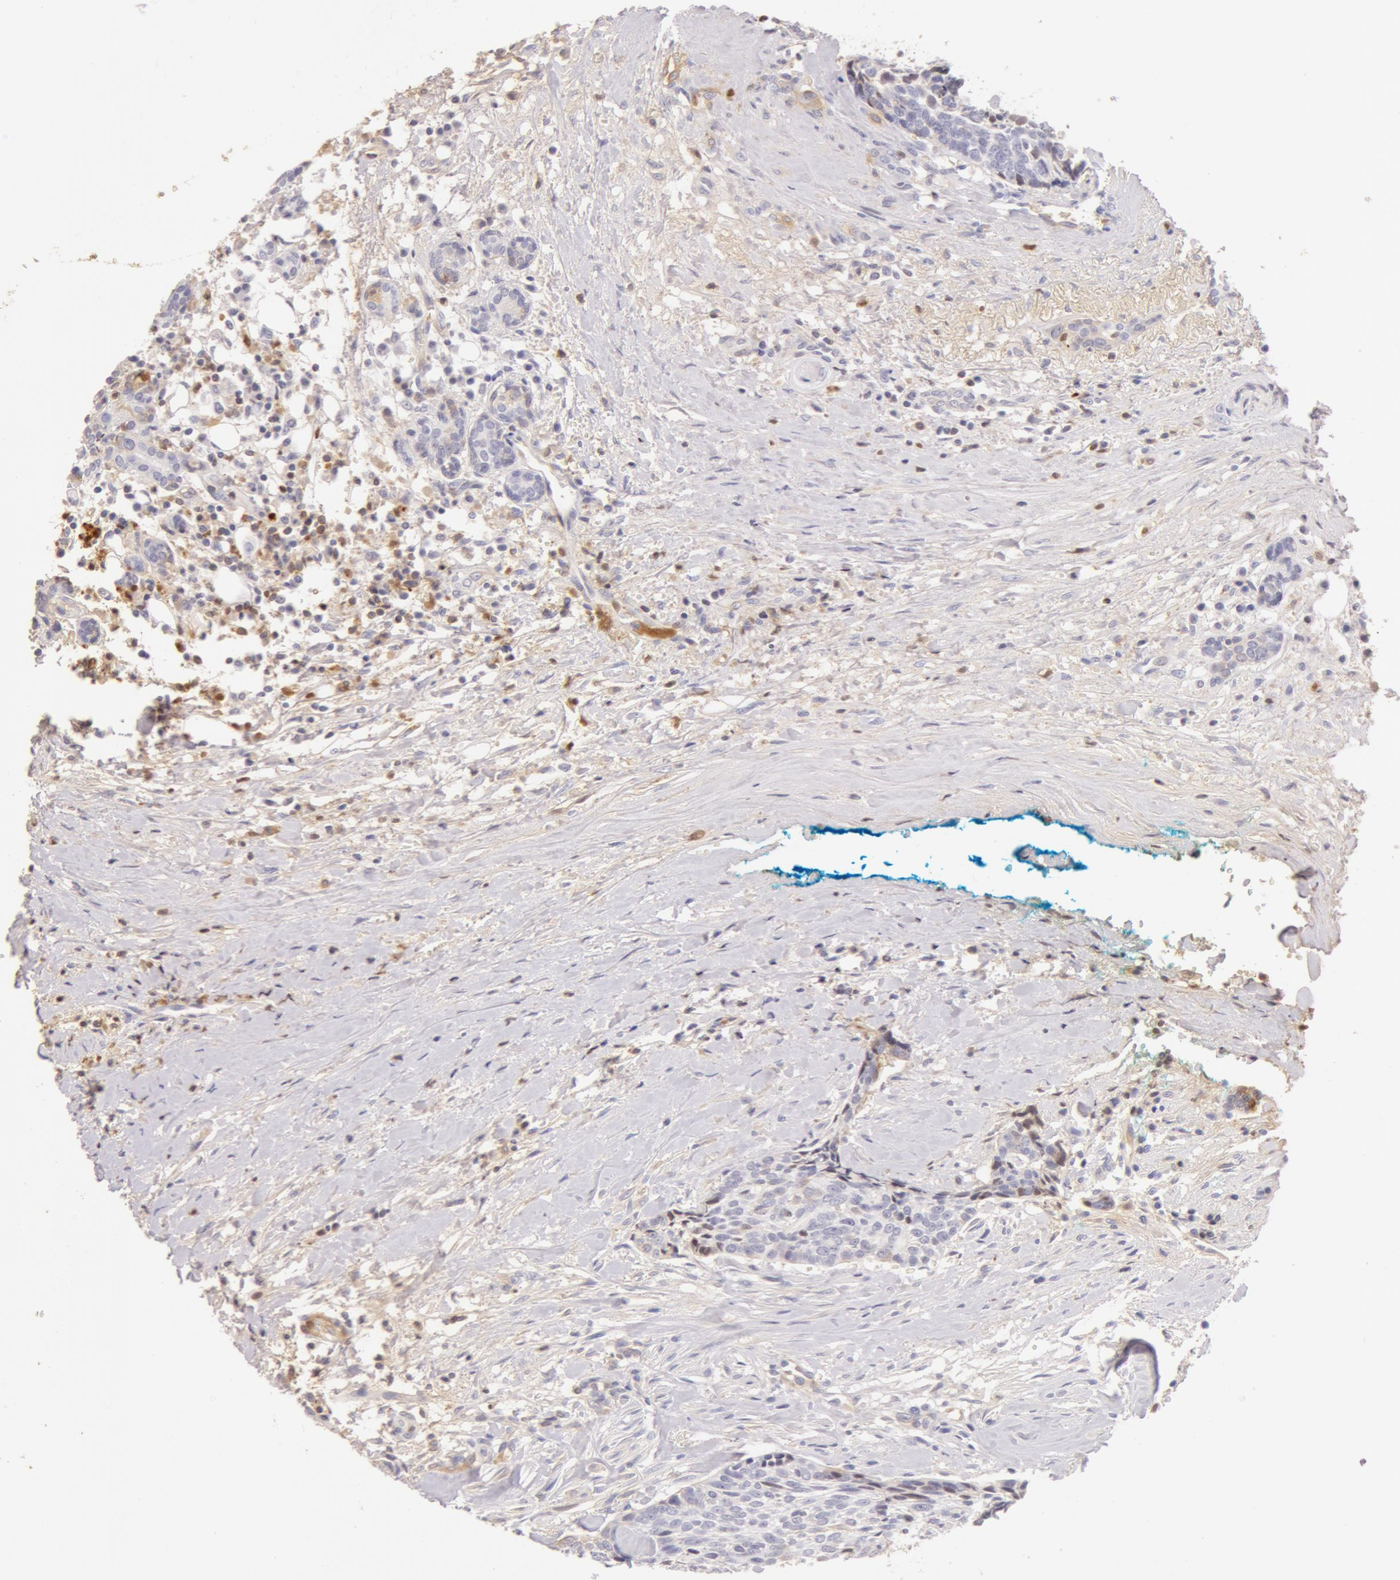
{"staining": {"intensity": "negative", "quantity": "none", "location": "none"}, "tissue": "head and neck cancer", "cell_type": "Tumor cells", "image_type": "cancer", "snomed": [{"axis": "morphology", "description": "Squamous cell carcinoma, NOS"}, {"axis": "topography", "description": "Salivary gland"}, {"axis": "topography", "description": "Head-Neck"}], "caption": "A high-resolution histopathology image shows IHC staining of head and neck squamous cell carcinoma, which displays no significant positivity in tumor cells. Brightfield microscopy of IHC stained with DAB (3,3'-diaminobenzidine) (brown) and hematoxylin (blue), captured at high magnification.", "gene": "AHSG", "patient": {"sex": "male", "age": 70}}